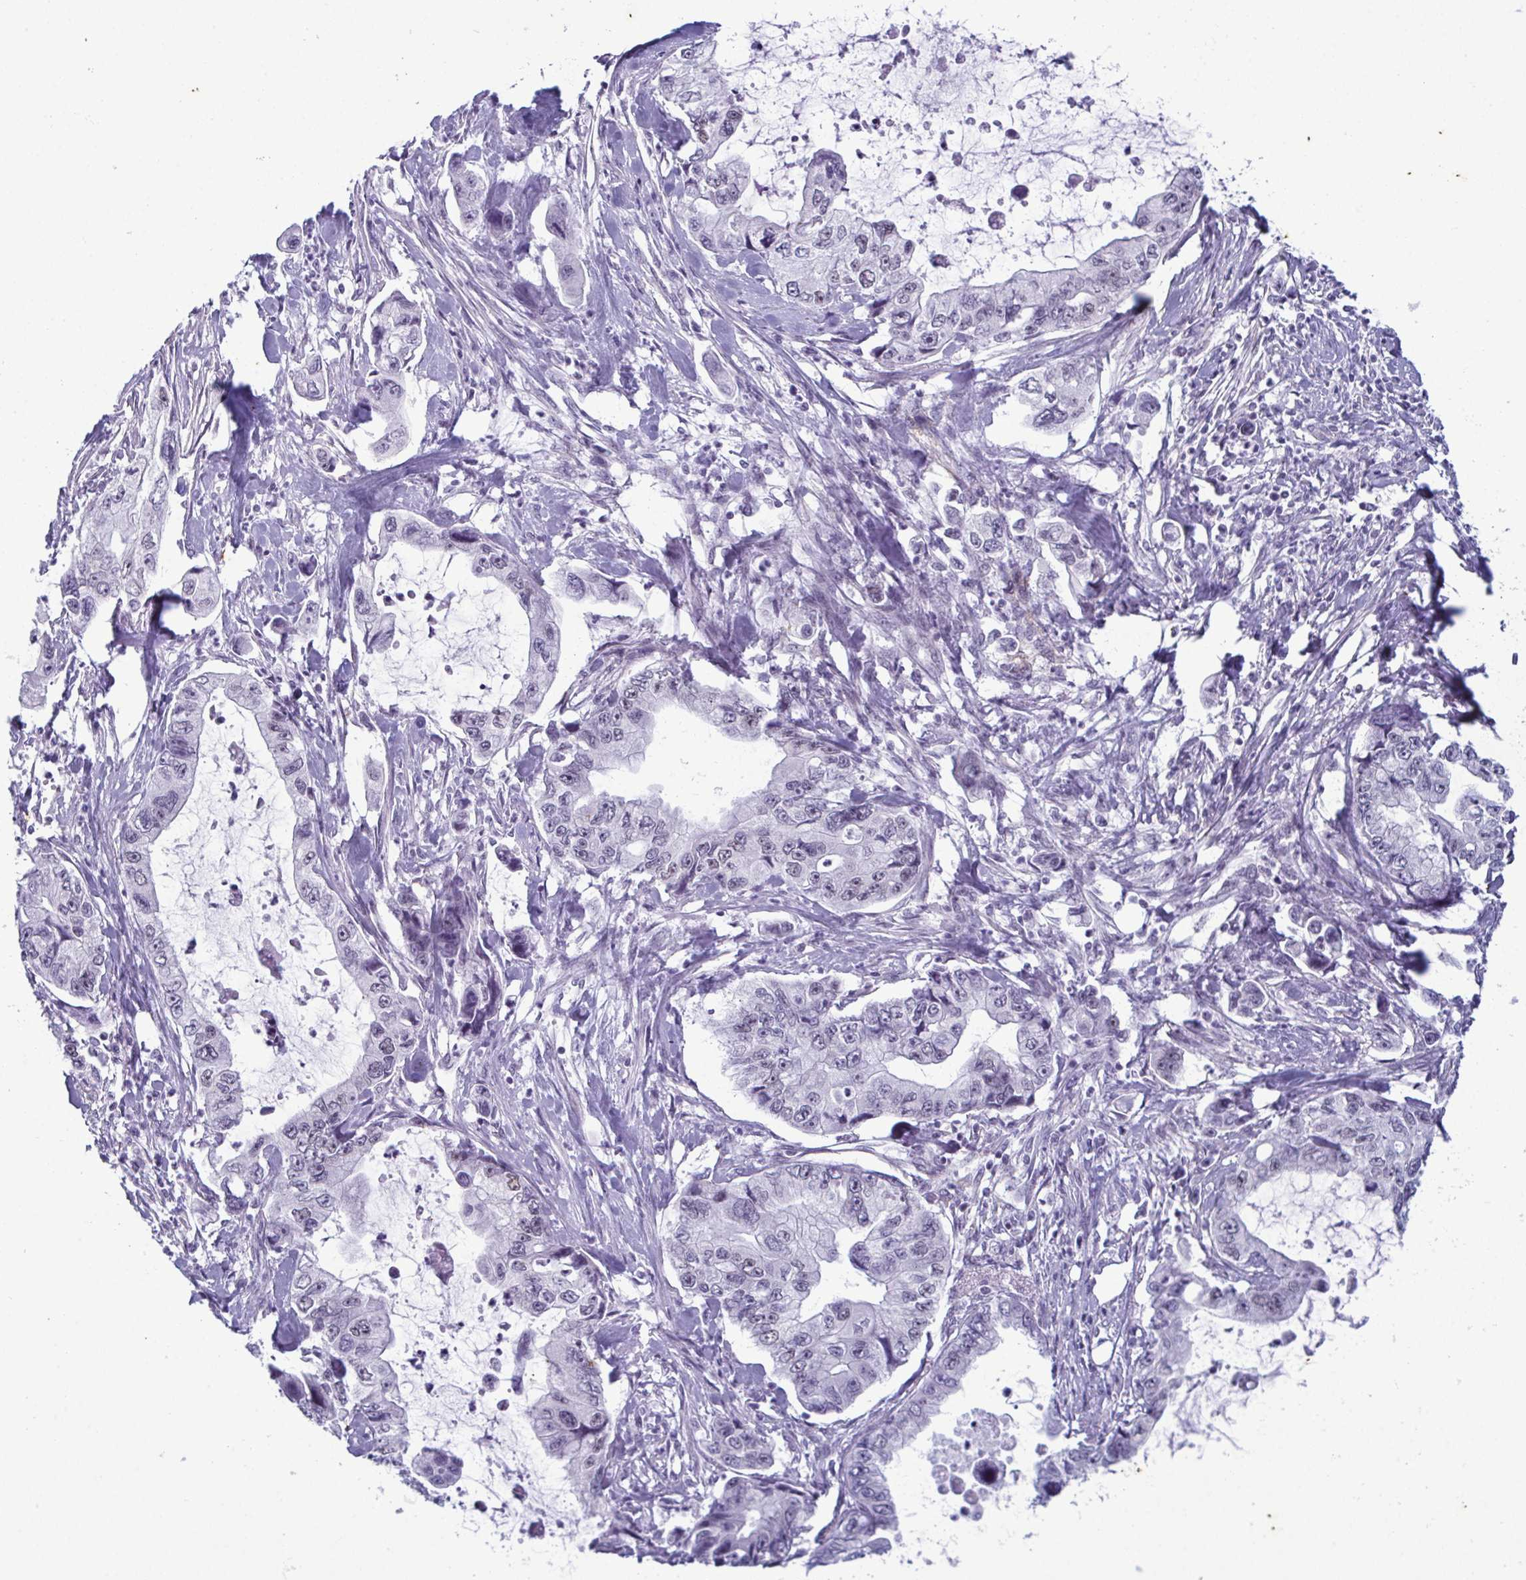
{"staining": {"intensity": "weak", "quantity": "<25%", "location": "nuclear"}, "tissue": "stomach cancer", "cell_type": "Tumor cells", "image_type": "cancer", "snomed": [{"axis": "morphology", "description": "Adenocarcinoma, NOS"}, {"axis": "topography", "description": "Pancreas"}, {"axis": "topography", "description": "Stomach, upper"}, {"axis": "topography", "description": "Stomach"}], "caption": "A photomicrograph of human adenocarcinoma (stomach) is negative for staining in tumor cells.", "gene": "RBM7", "patient": {"sex": "male", "age": 77}}